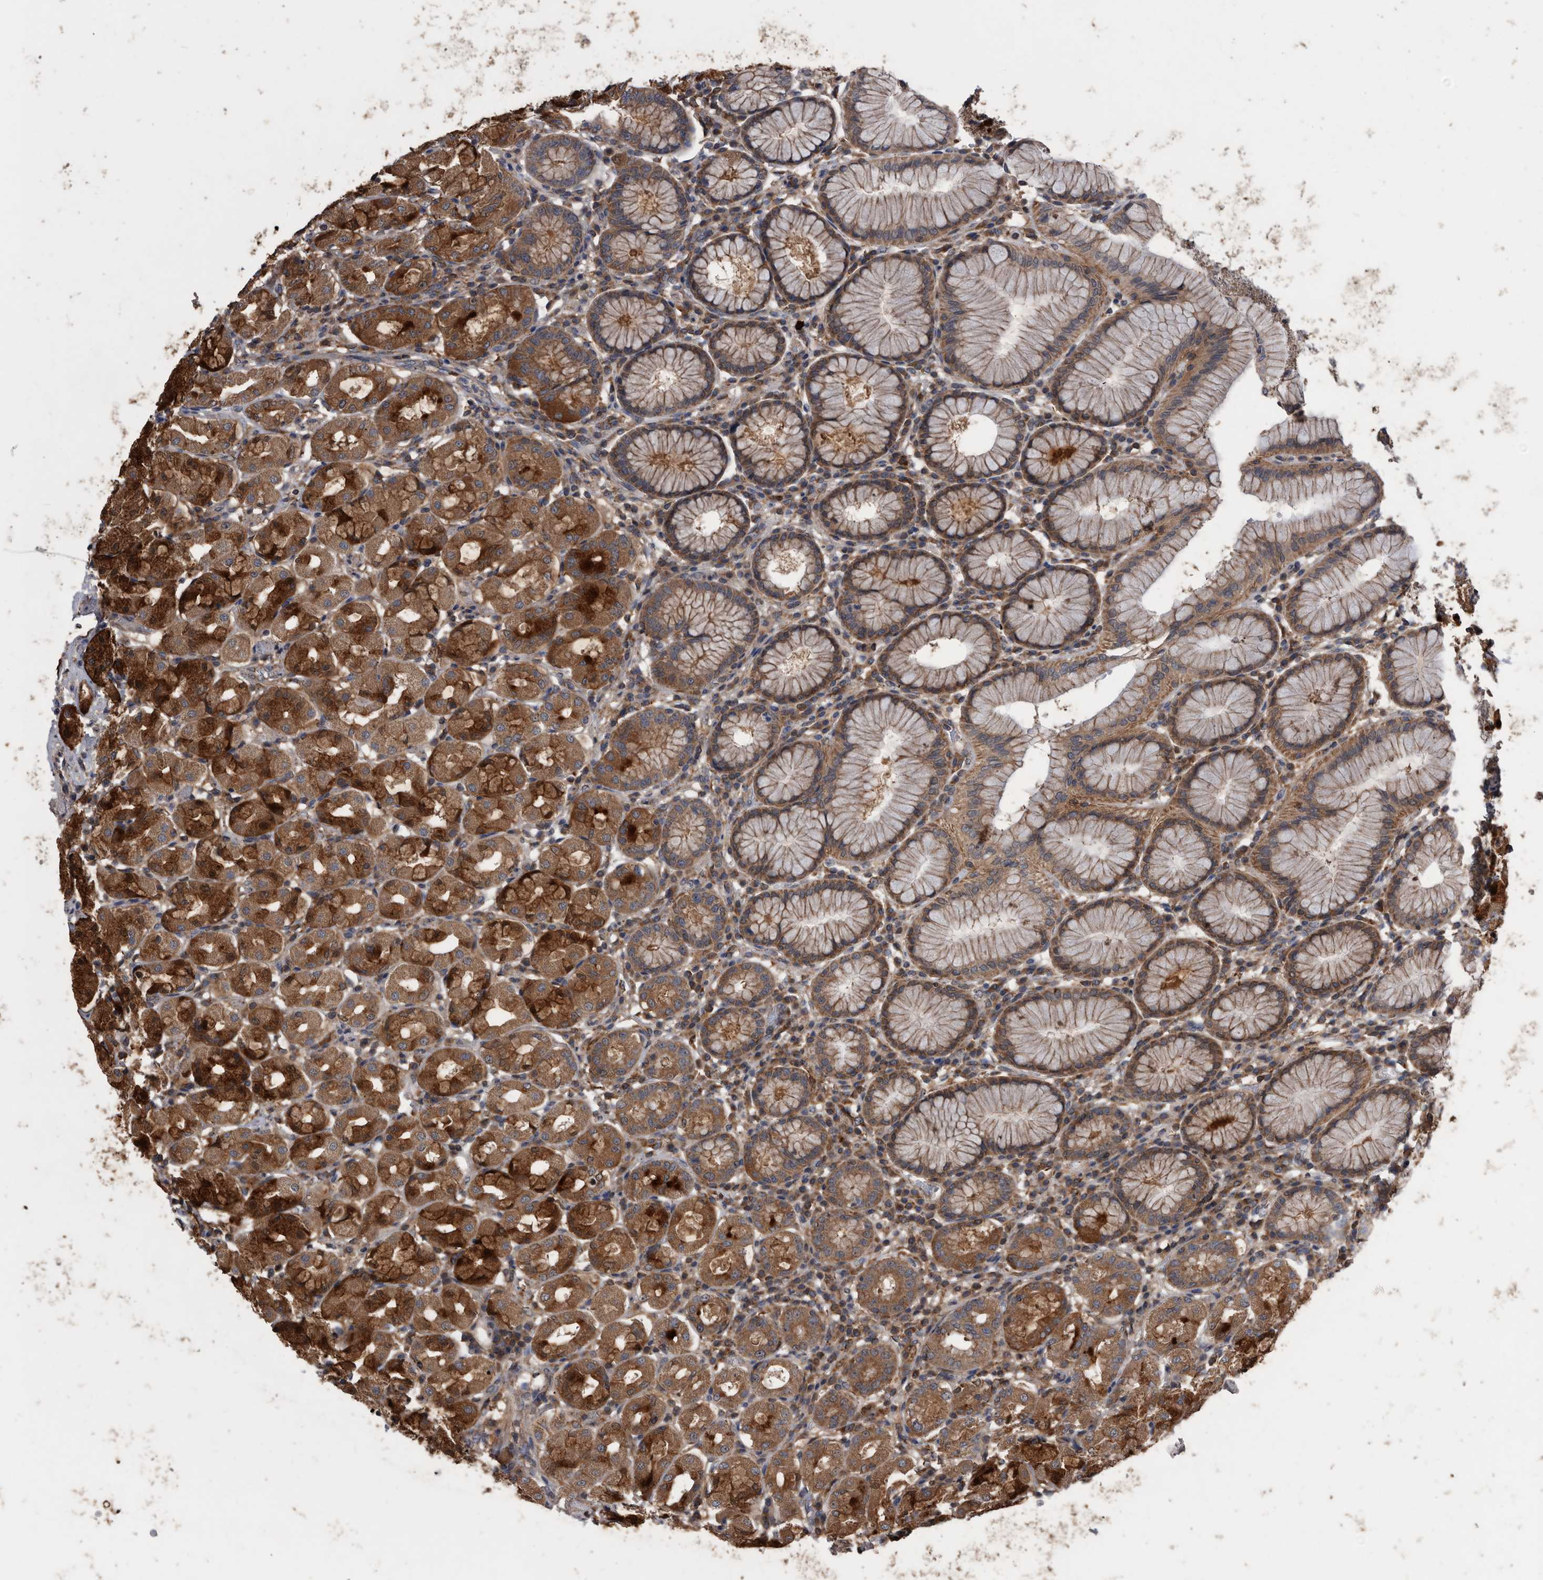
{"staining": {"intensity": "strong", "quantity": "25%-75%", "location": "cytoplasmic/membranous"}, "tissue": "stomach", "cell_type": "Glandular cells", "image_type": "normal", "snomed": [{"axis": "morphology", "description": "Normal tissue, NOS"}, {"axis": "topography", "description": "Stomach"}, {"axis": "topography", "description": "Stomach, lower"}], "caption": "Immunohistochemical staining of normal human stomach shows strong cytoplasmic/membranous protein expression in about 25%-75% of glandular cells. Ihc stains the protein in brown and the nuclei are stained blue.", "gene": "NRBP1", "patient": {"sex": "female", "age": 56}}